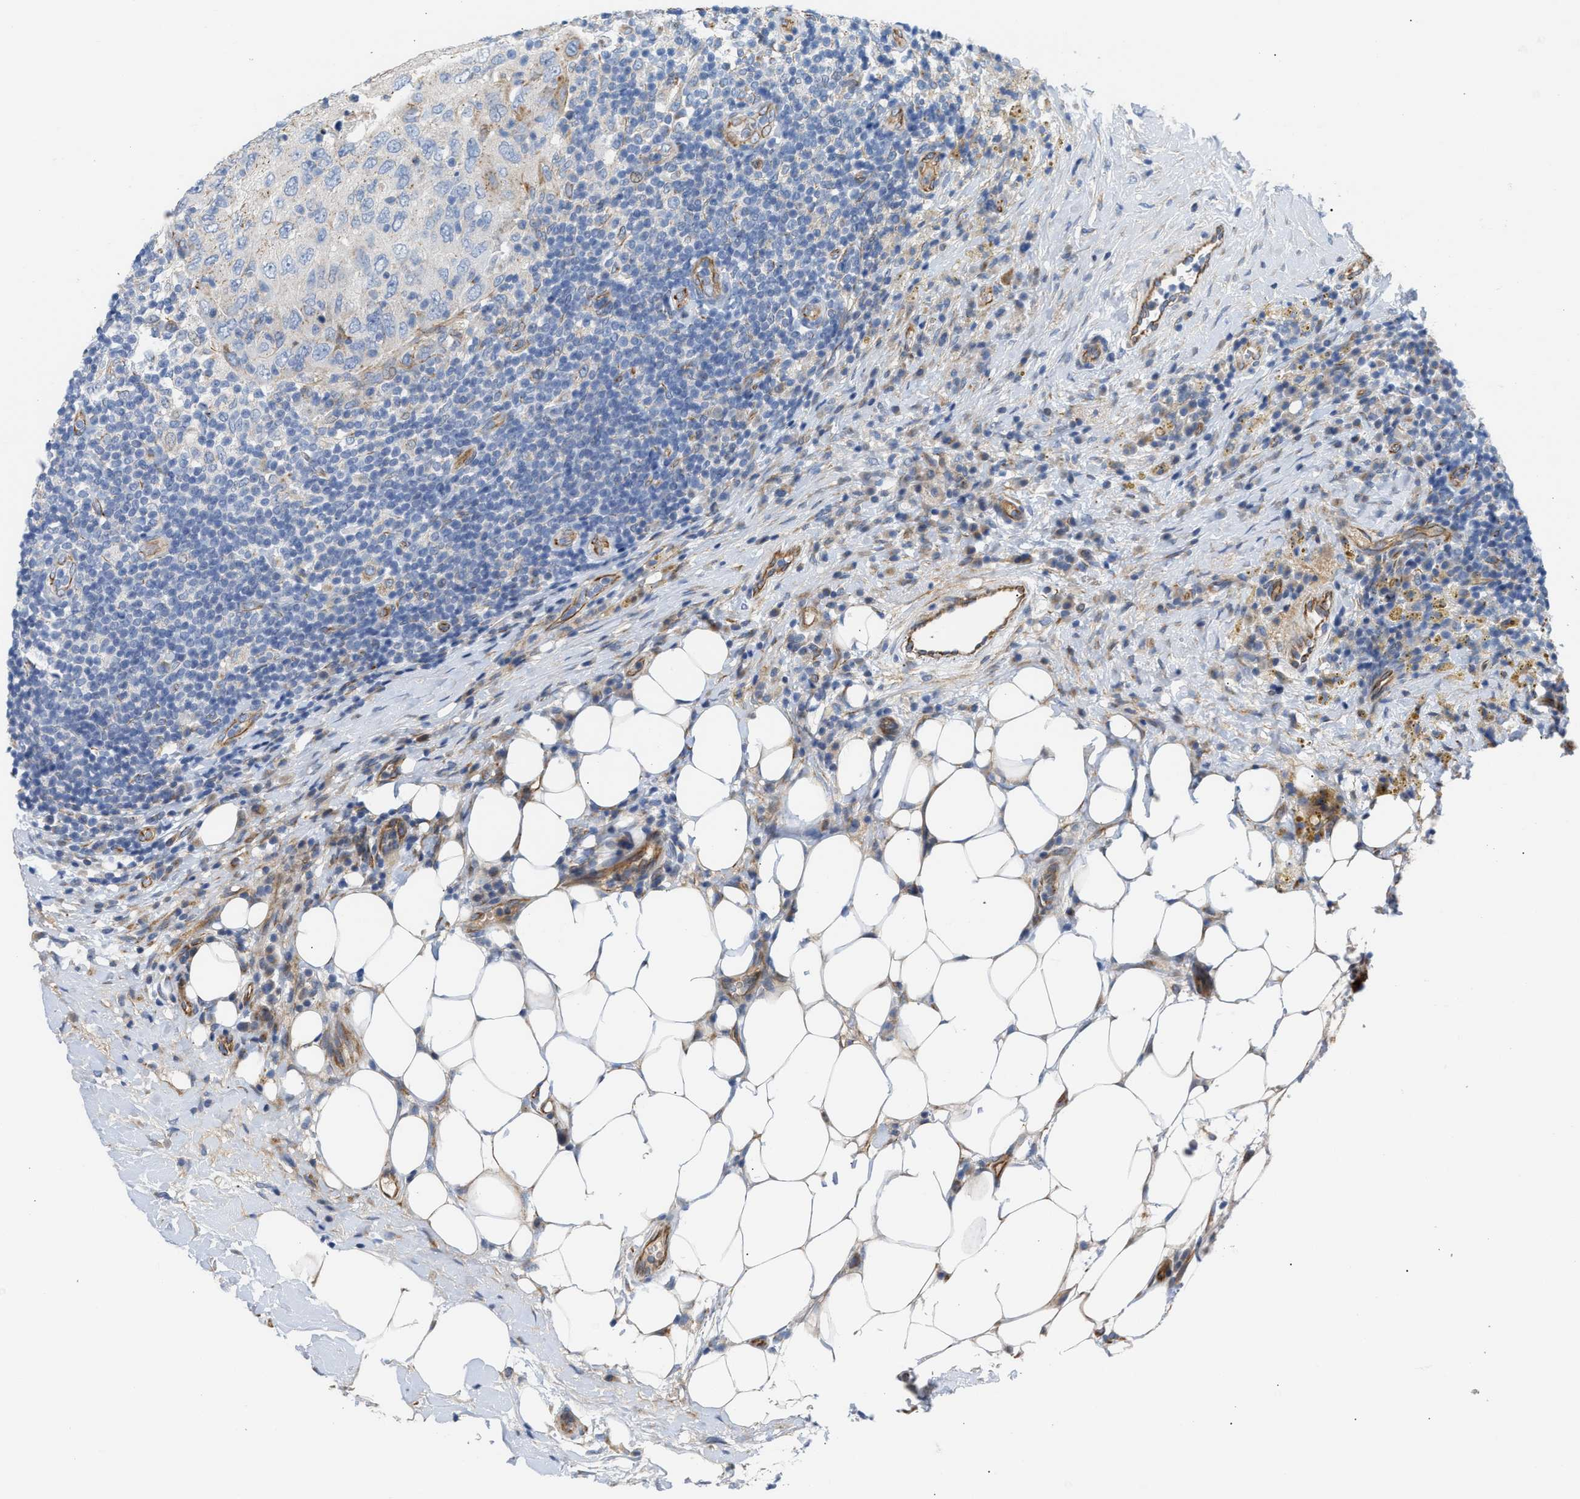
{"staining": {"intensity": "moderate", "quantity": "25%-75%", "location": "cytoplasmic/membranous"}, "tissue": "breast cancer", "cell_type": "Tumor cells", "image_type": "cancer", "snomed": [{"axis": "morphology", "description": "Duct carcinoma"}, {"axis": "topography", "description": "Breast"}], "caption": "Breast cancer was stained to show a protein in brown. There is medium levels of moderate cytoplasmic/membranous positivity in about 25%-75% of tumor cells.", "gene": "TFPI", "patient": {"sex": "female", "age": 37}}